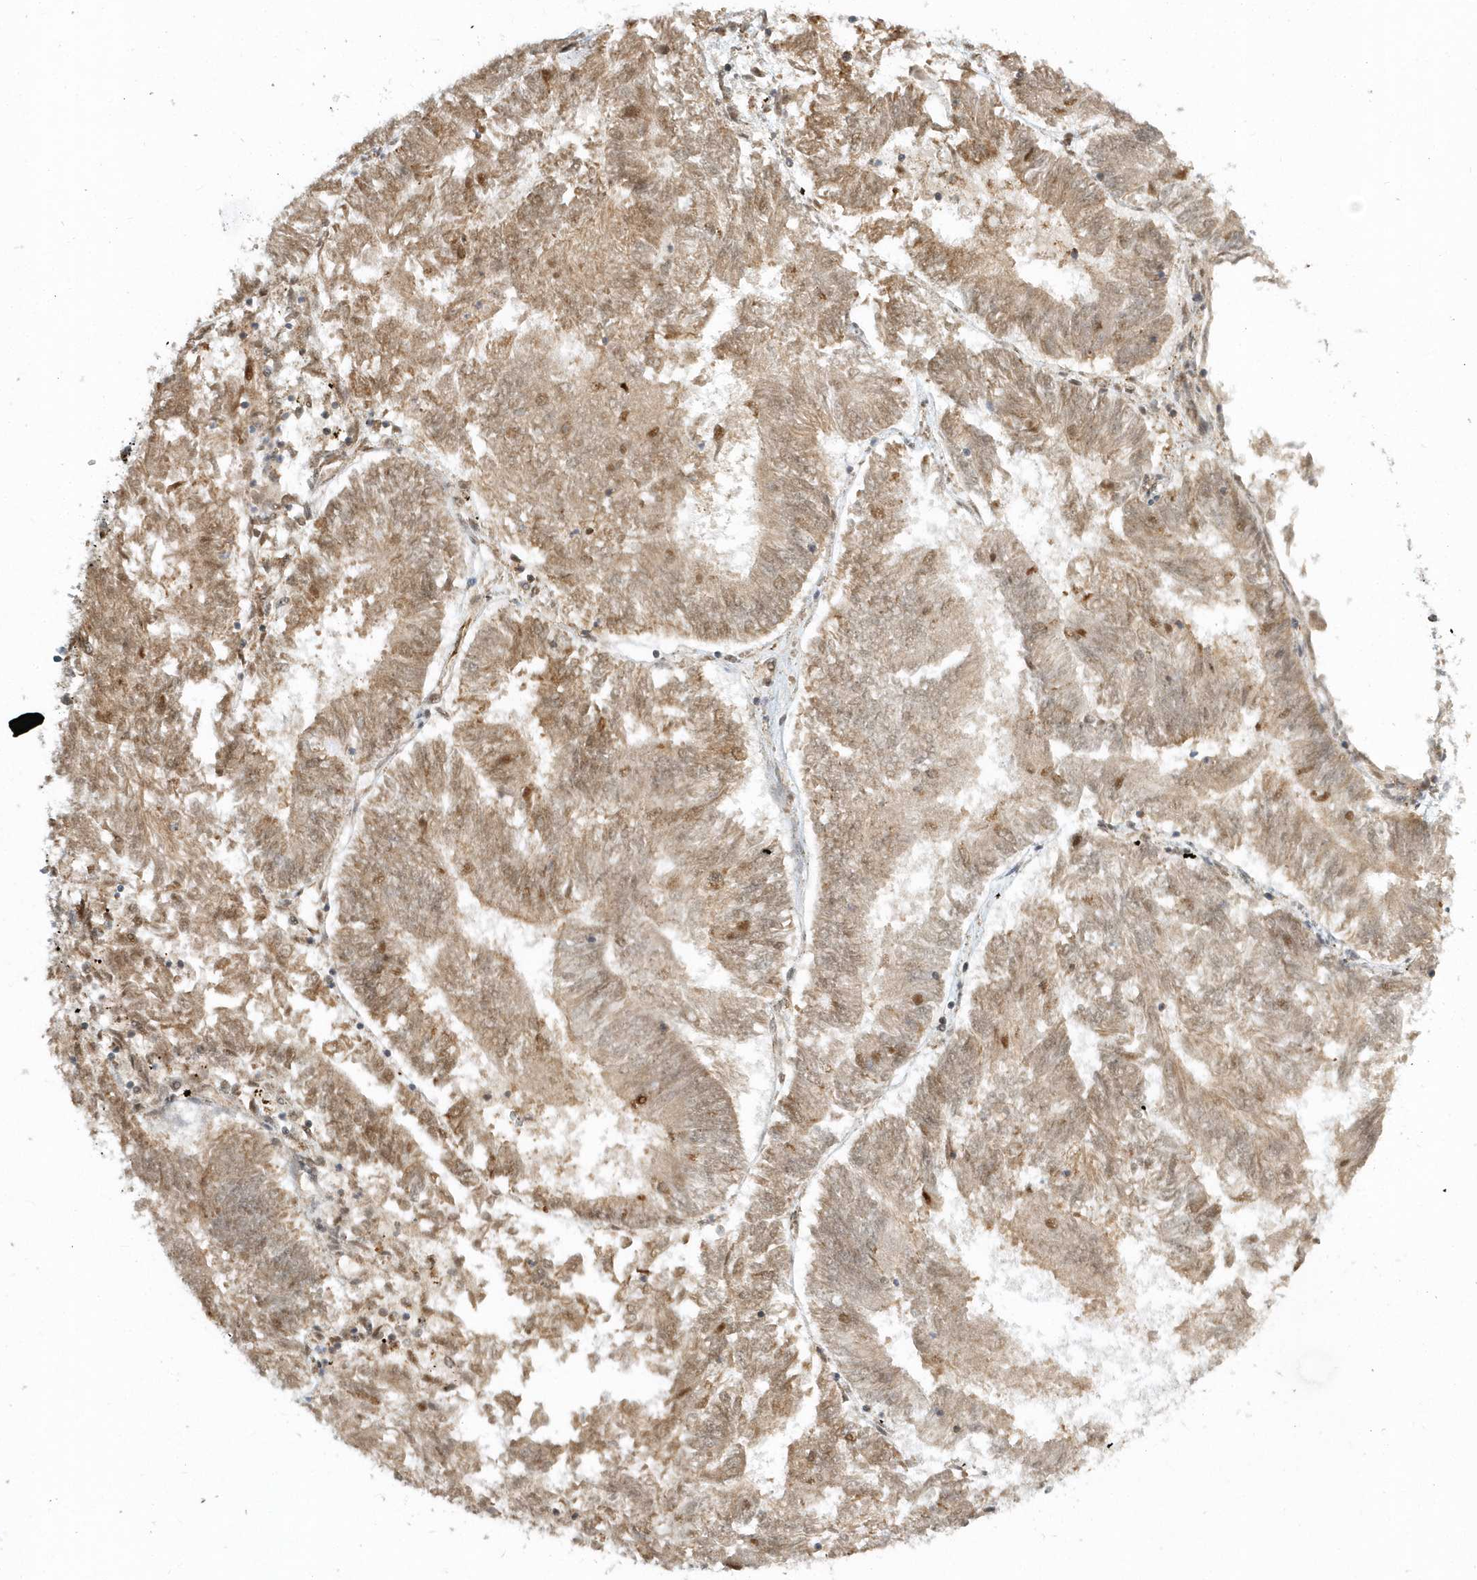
{"staining": {"intensity": "moderate", "quantity": ">75%", "location": "cytoplasmic/membranous,nuclear"}, "tissue": "endometrial cancer", "cell_type": "Tumor cells", "image_type": "cancer", "snomed": [{"axis": "morphology", "description": "Adenocarcinoma, NOS"}, {"axis": "topography", "description": "Endometrium"}], "caption": "Brown immunohistochemical staining in human endometrial cancer reveals moderate cytoplasmic/membranous and nuclear staining in about >75% of tumor cells.", "gene": "PSMD6", "patient": {"sex": "female", "age": 58}}